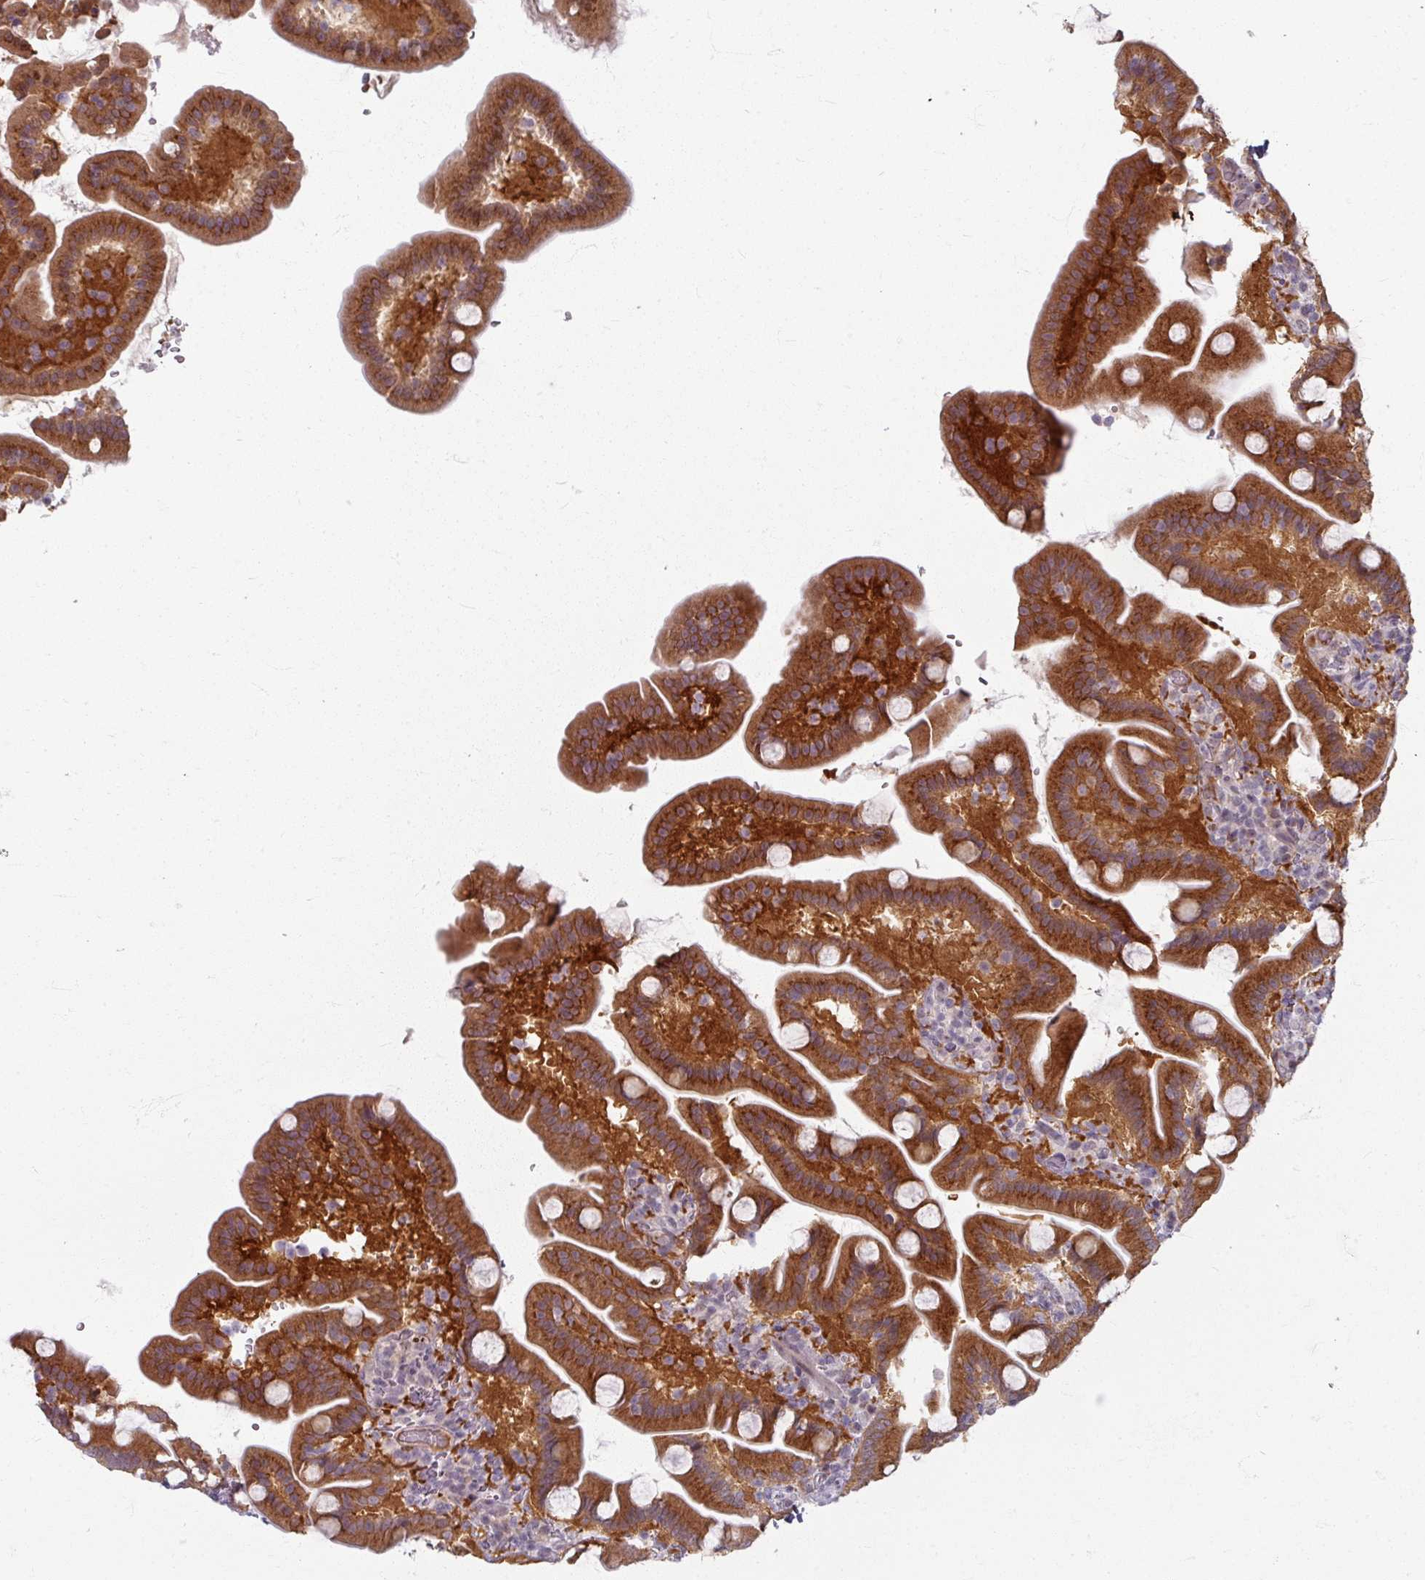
{"staining": {"intensity": "strong", "quantity": ">75%", "location": "cytoplasmic/membranous"}, "tissue": "duodenum", "cell_type": "Glandular cells", "image_type": "normal", "snomed": [{"axis": "morphology", "description": "Normal tissue, NOS"}, {"axis": "topography", "description": "Duodenum"}], "caption": "Human duodenum stained for a protein (brown) exhibits strong cytoplasmic/membranous positive expression in about >75% of glandular cells.", "gene": "KLC3", "patient": {"sex": "male", "age": 55}}